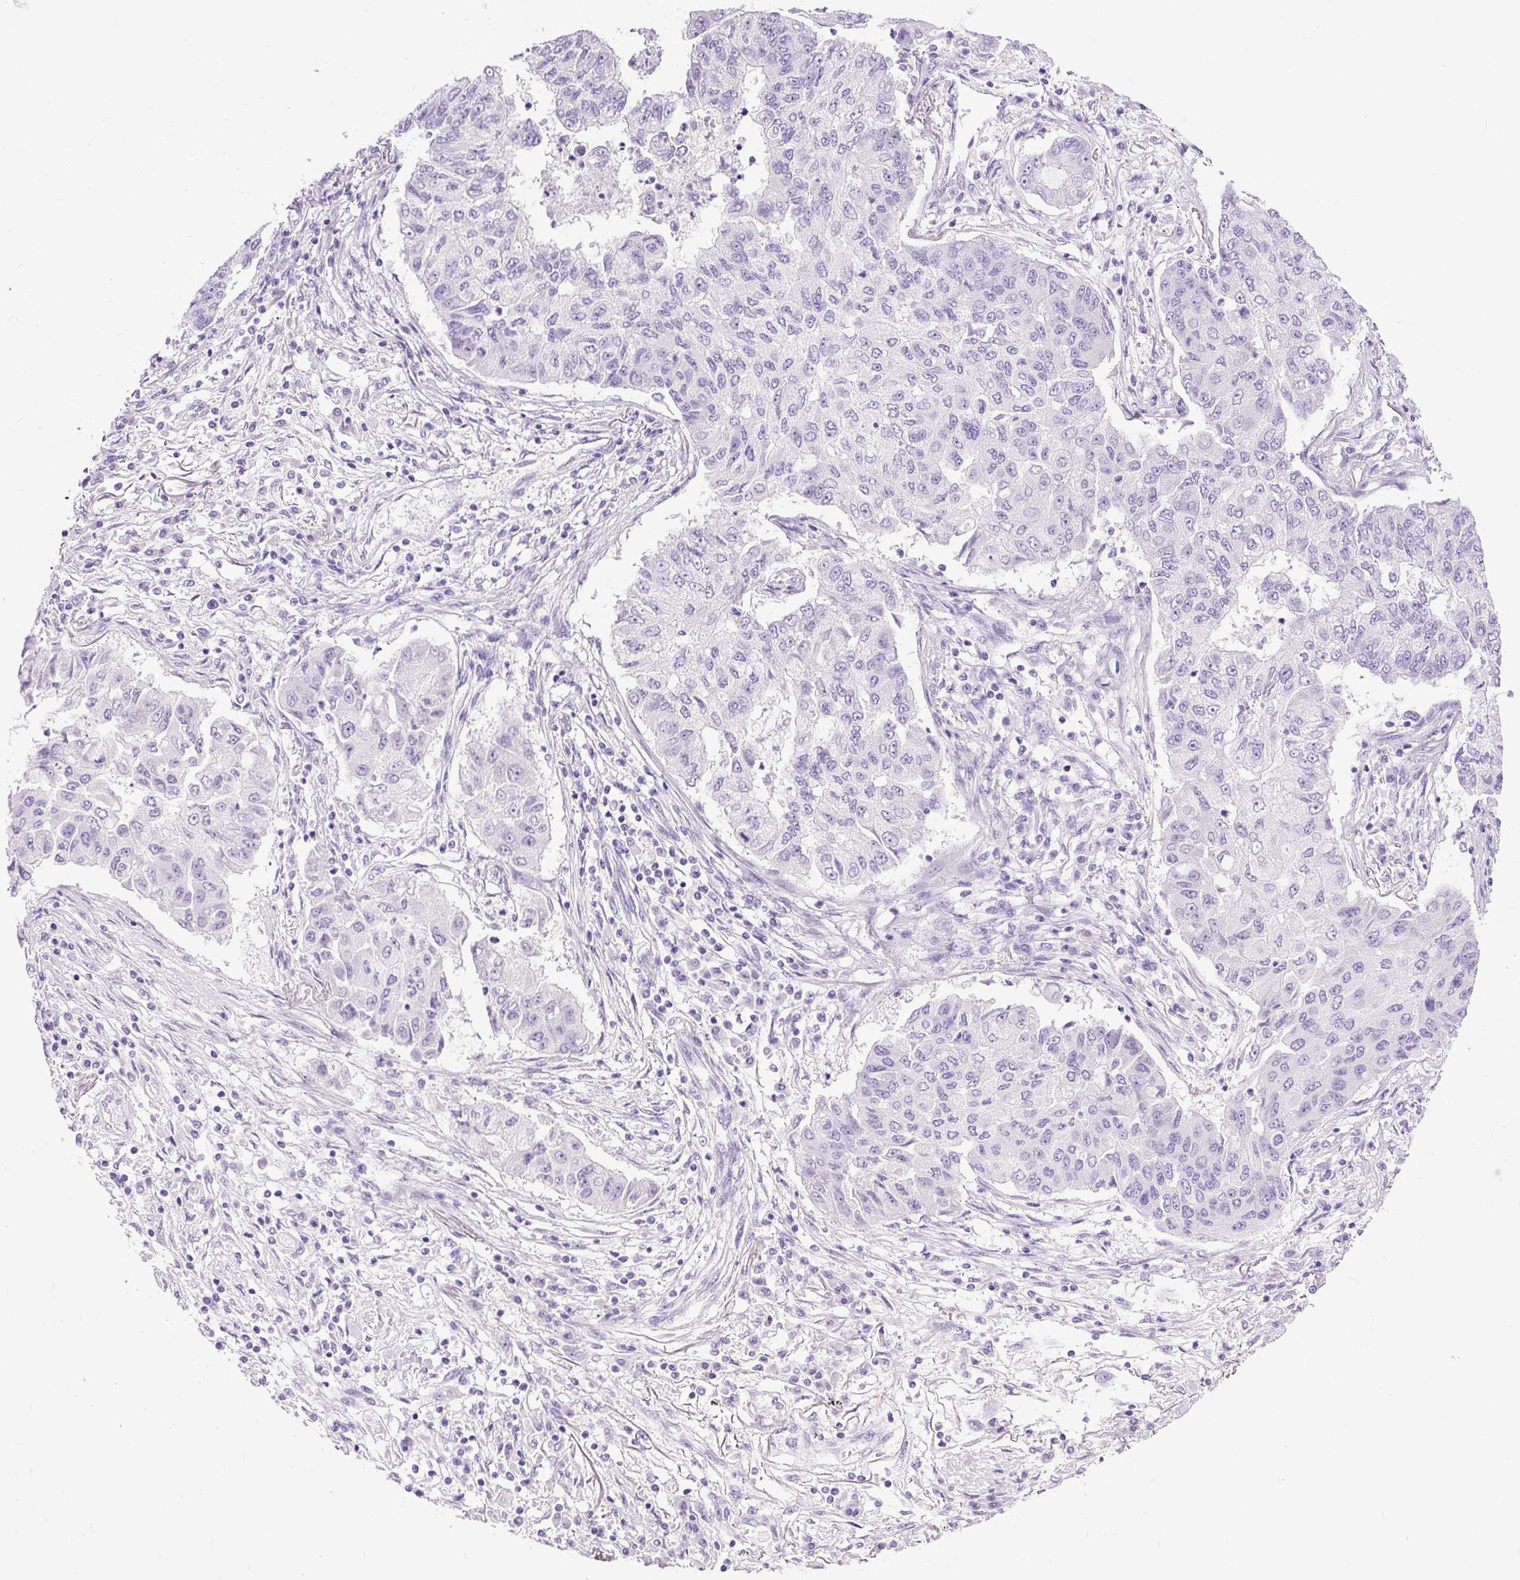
{"staining": {"intensity": "negative", "quantity": "none", "location": "none"}, "tissue": "lung cancer", "cell_type": "Tumor cells", "image_type": "cancer", "snomed": [{"axis": "morphology", "description": "Squamous cell carcinoma, NOS"}, {"axis": "topography", "description": "Lung"}], "caption": "This is an immunohistochemistry (IHC) histopathology image of lung cancer (squamous cell carcinoma). There is no expression in tumor cells.", "gene": "UPP1", "patient": {"sex": "male", "age": 74}}